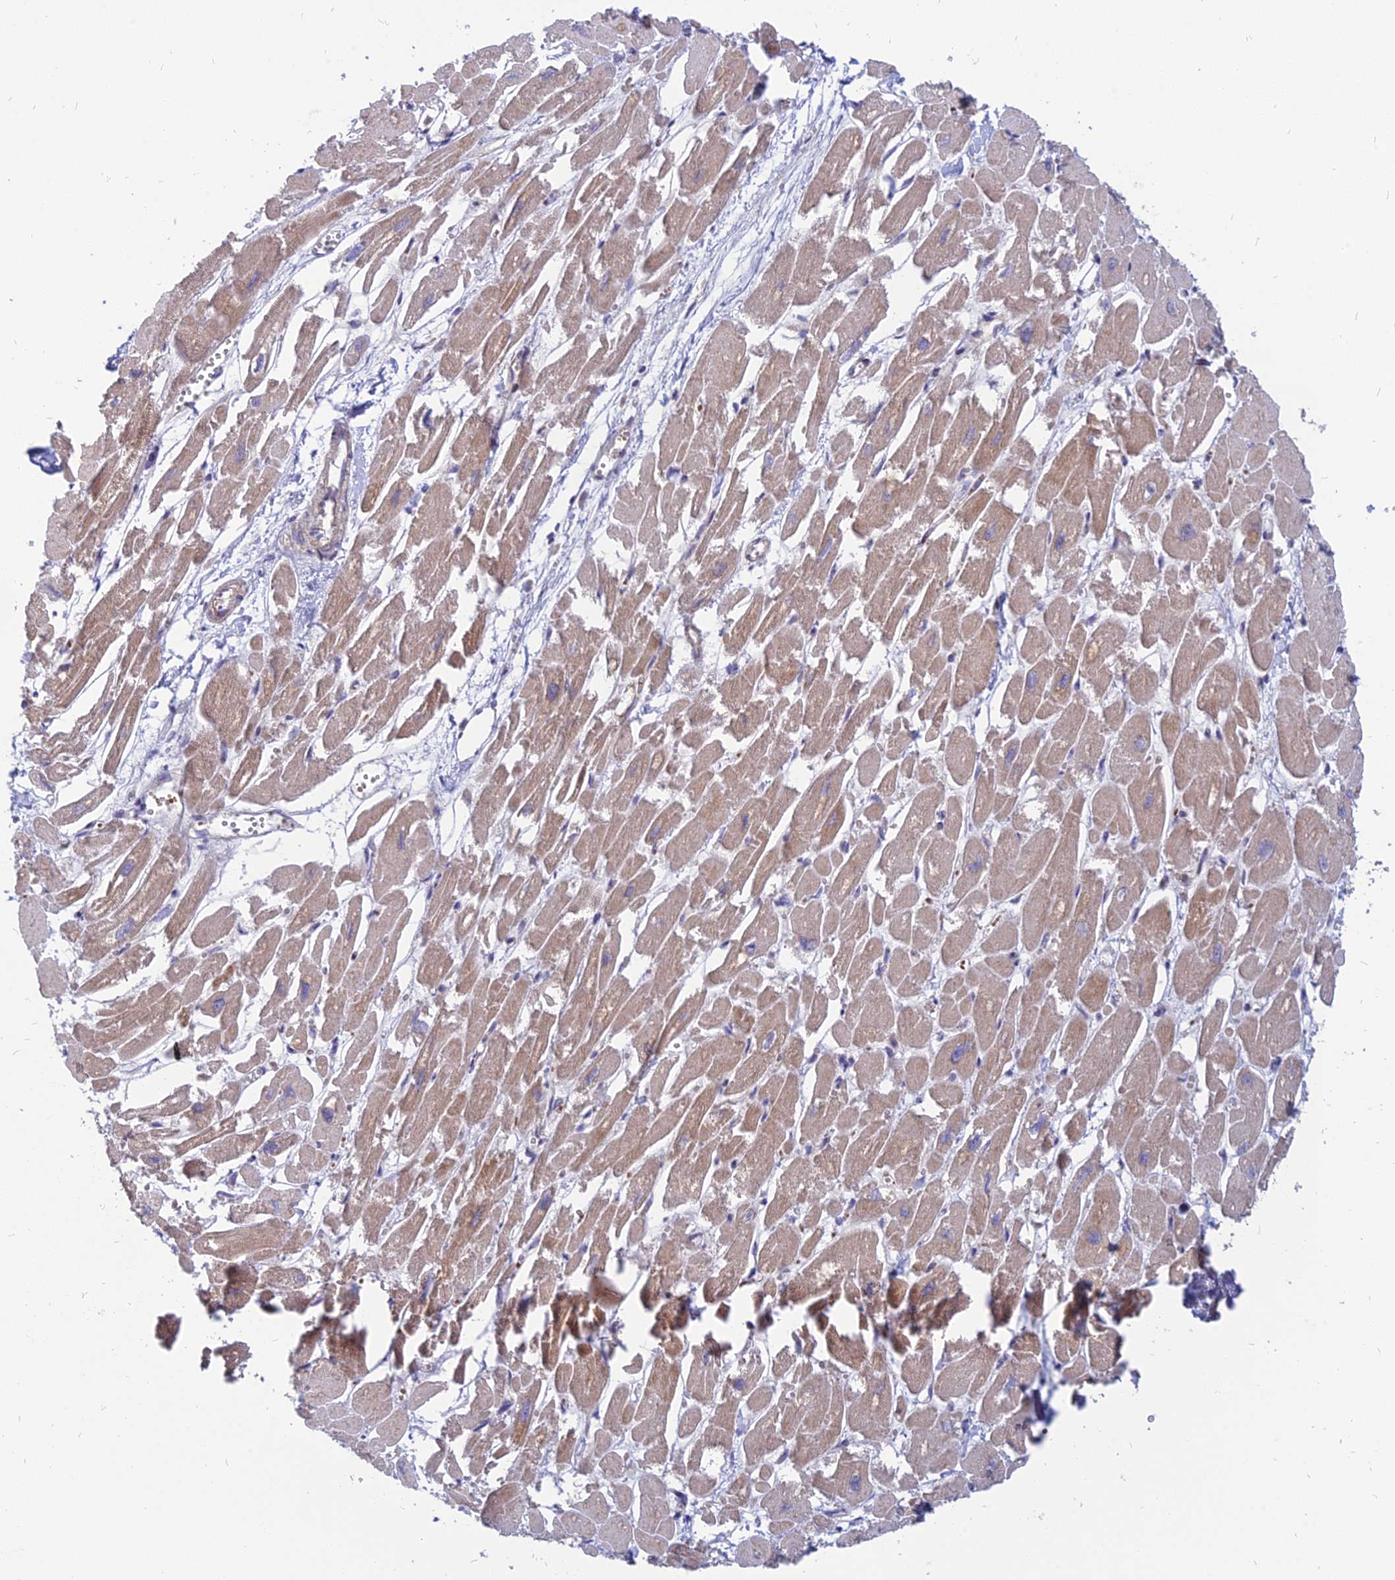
{"staining": {"intensity": "weak", "quantity": ">75%", "location": "cytoplasmic/membranous"}, "tissue": "heart muscle", "cell_type": "Cardiomyocytes", "image_type": "normal", "snomed": [{"axis": "morphology", "description": "Normal tissue, NOS"}, {"axis": "topography", "description": "Heart"}], "caption": "Heart muscle was stained to show a protein in brown. There is low levels of weak cytoplasmic/membranous staining in approximately >75% of cardiomyocytes. The protein is shown in brown color, while the nuclei are stained blue.", "gene": "PHKA2", "patient": {"sex": "male", "age": 54}}